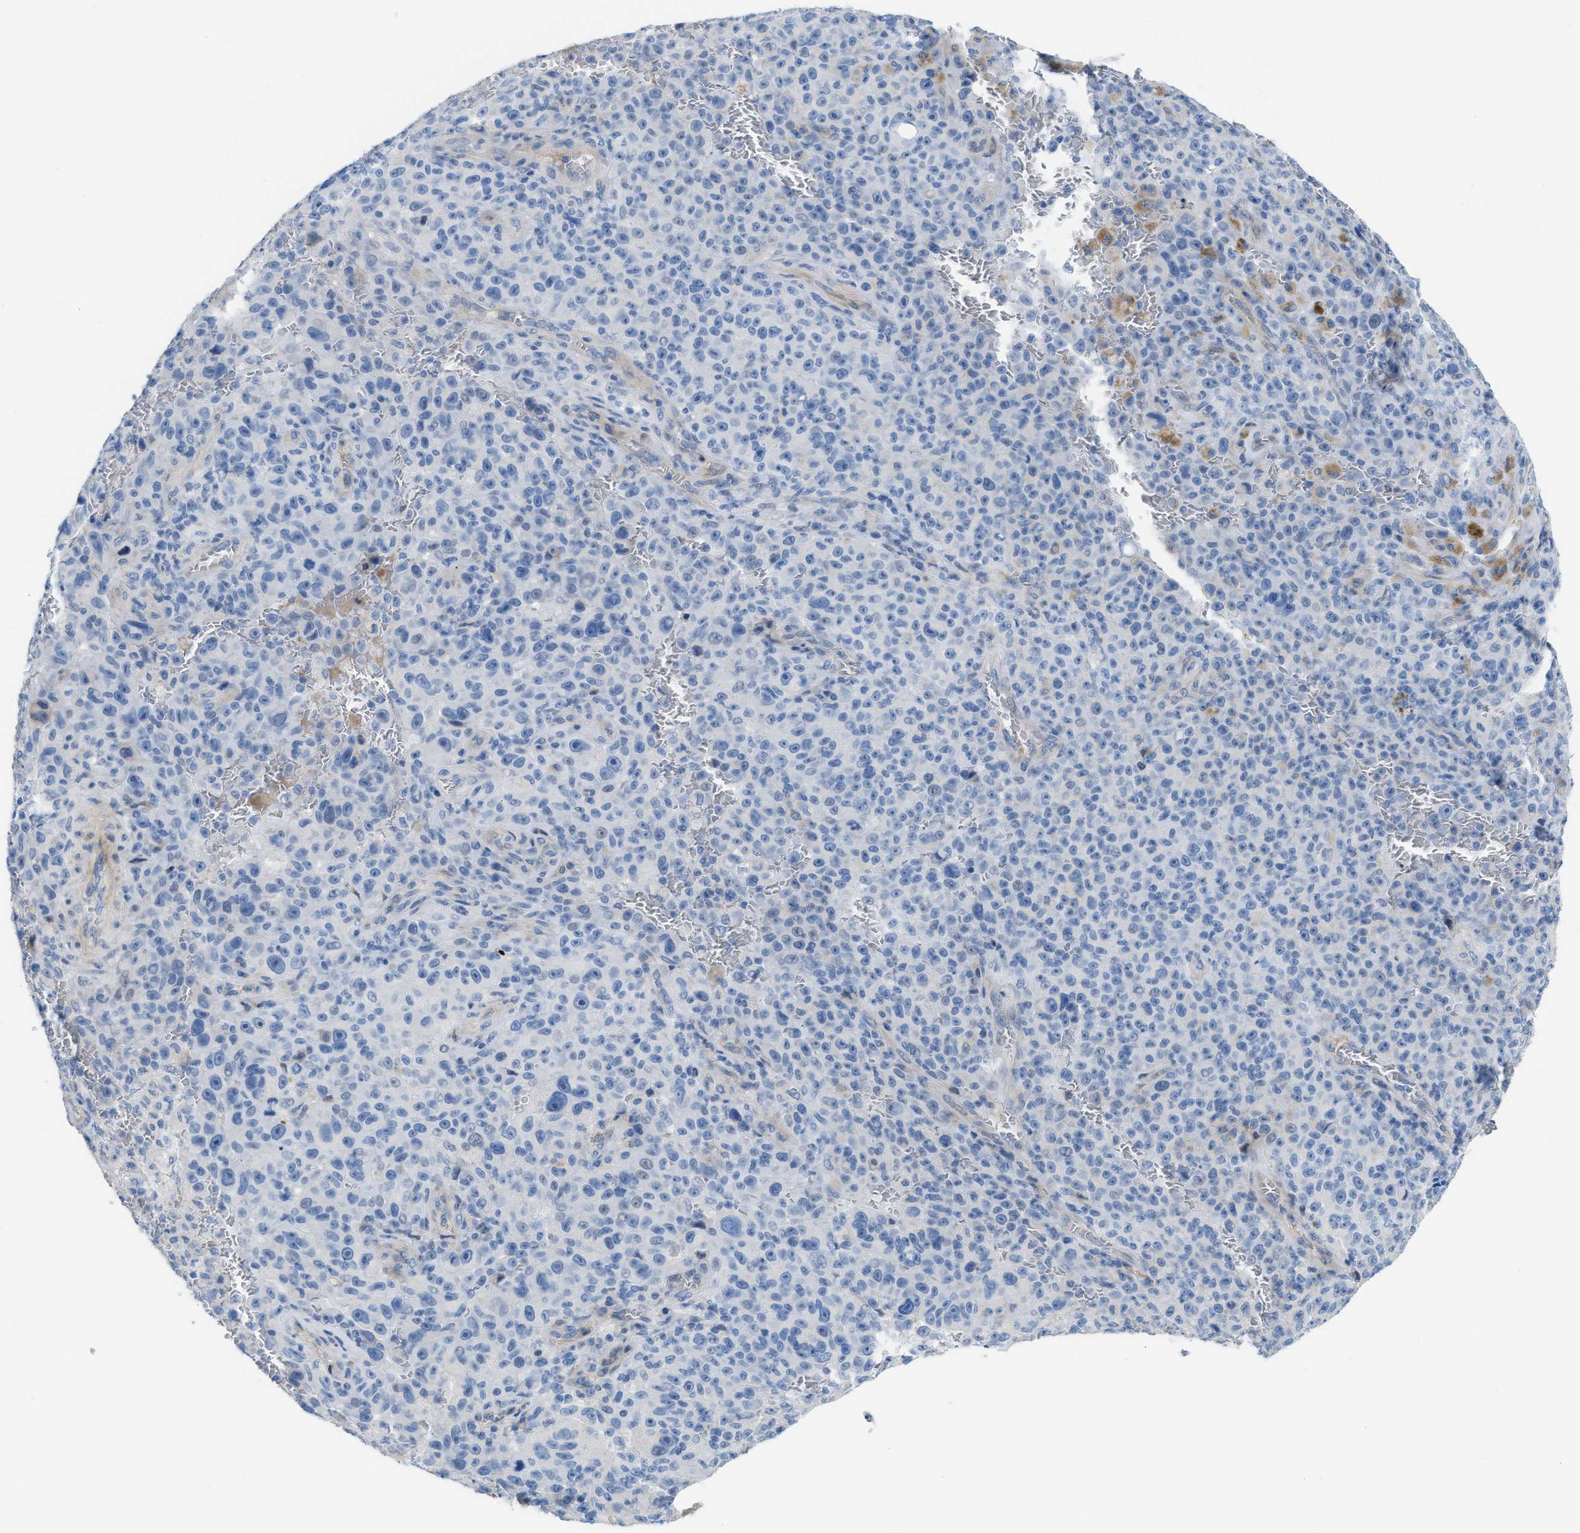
{"staining": {"intensity": "negative", "quantity": "none", "location": "none"}, "tissue": "melanoma", "cell_type": "Tumor cells", "image_type": "cancer", "snomed": [{"axis": "morphology", "description": "Malignant melanoma, NOS"}, {"axis": "topography", "description": "Skin"}], "caption": "The image exhibits no staining of tumor cells in melanoma.", "gene": "MPP3", "patient": {"sex": "female", "age": 82}}